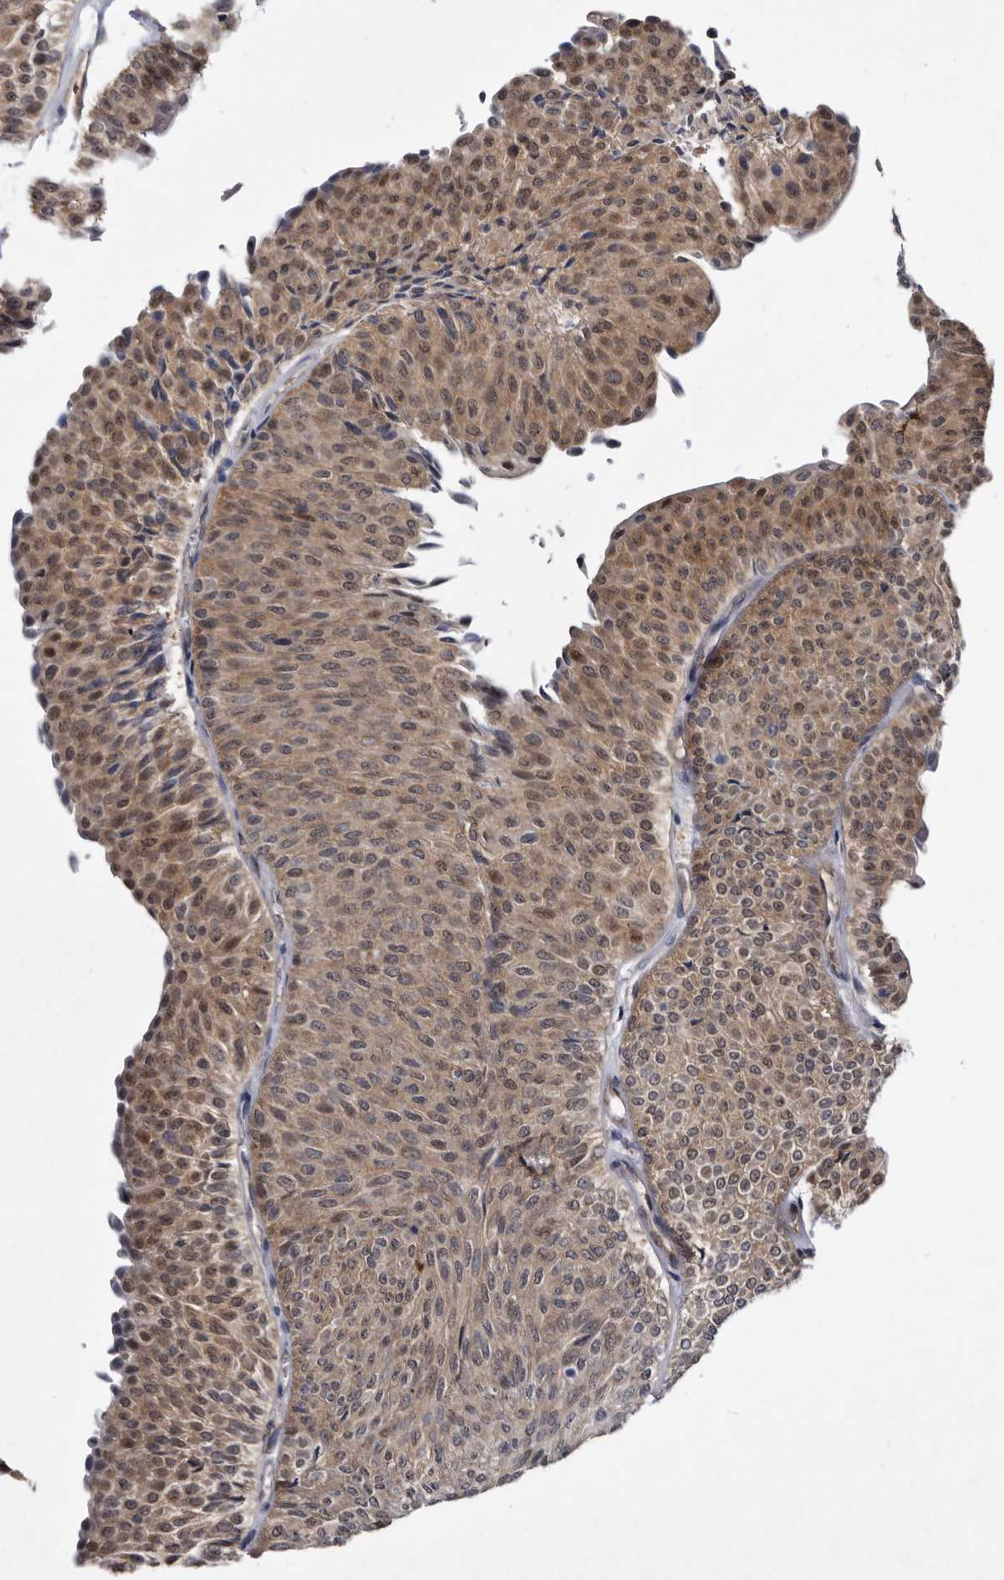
{"staining": {"intensity": "moderate", "quantity": ">75%", "location": "cytoplasmic/membranous,nuclear"}, "tissue": "urothelial cancer", "cell_type": "Tumor cells", "image_type": "cancer", "snomed": [{"axis": "morphology", "description": "Urothelial carcinoma, Low grade"}, {"axis": "topography", "description": "Urinary bladder"}], "caption": "IHC of urothelial carcinoma (low-grade) displays medium levels of moderate cytoplasmic/membranous and nuclear staining in approximately >75% of tumor cells.", "gene": "SERPINB8", "patient": {"sex": "male", "age": 78}}